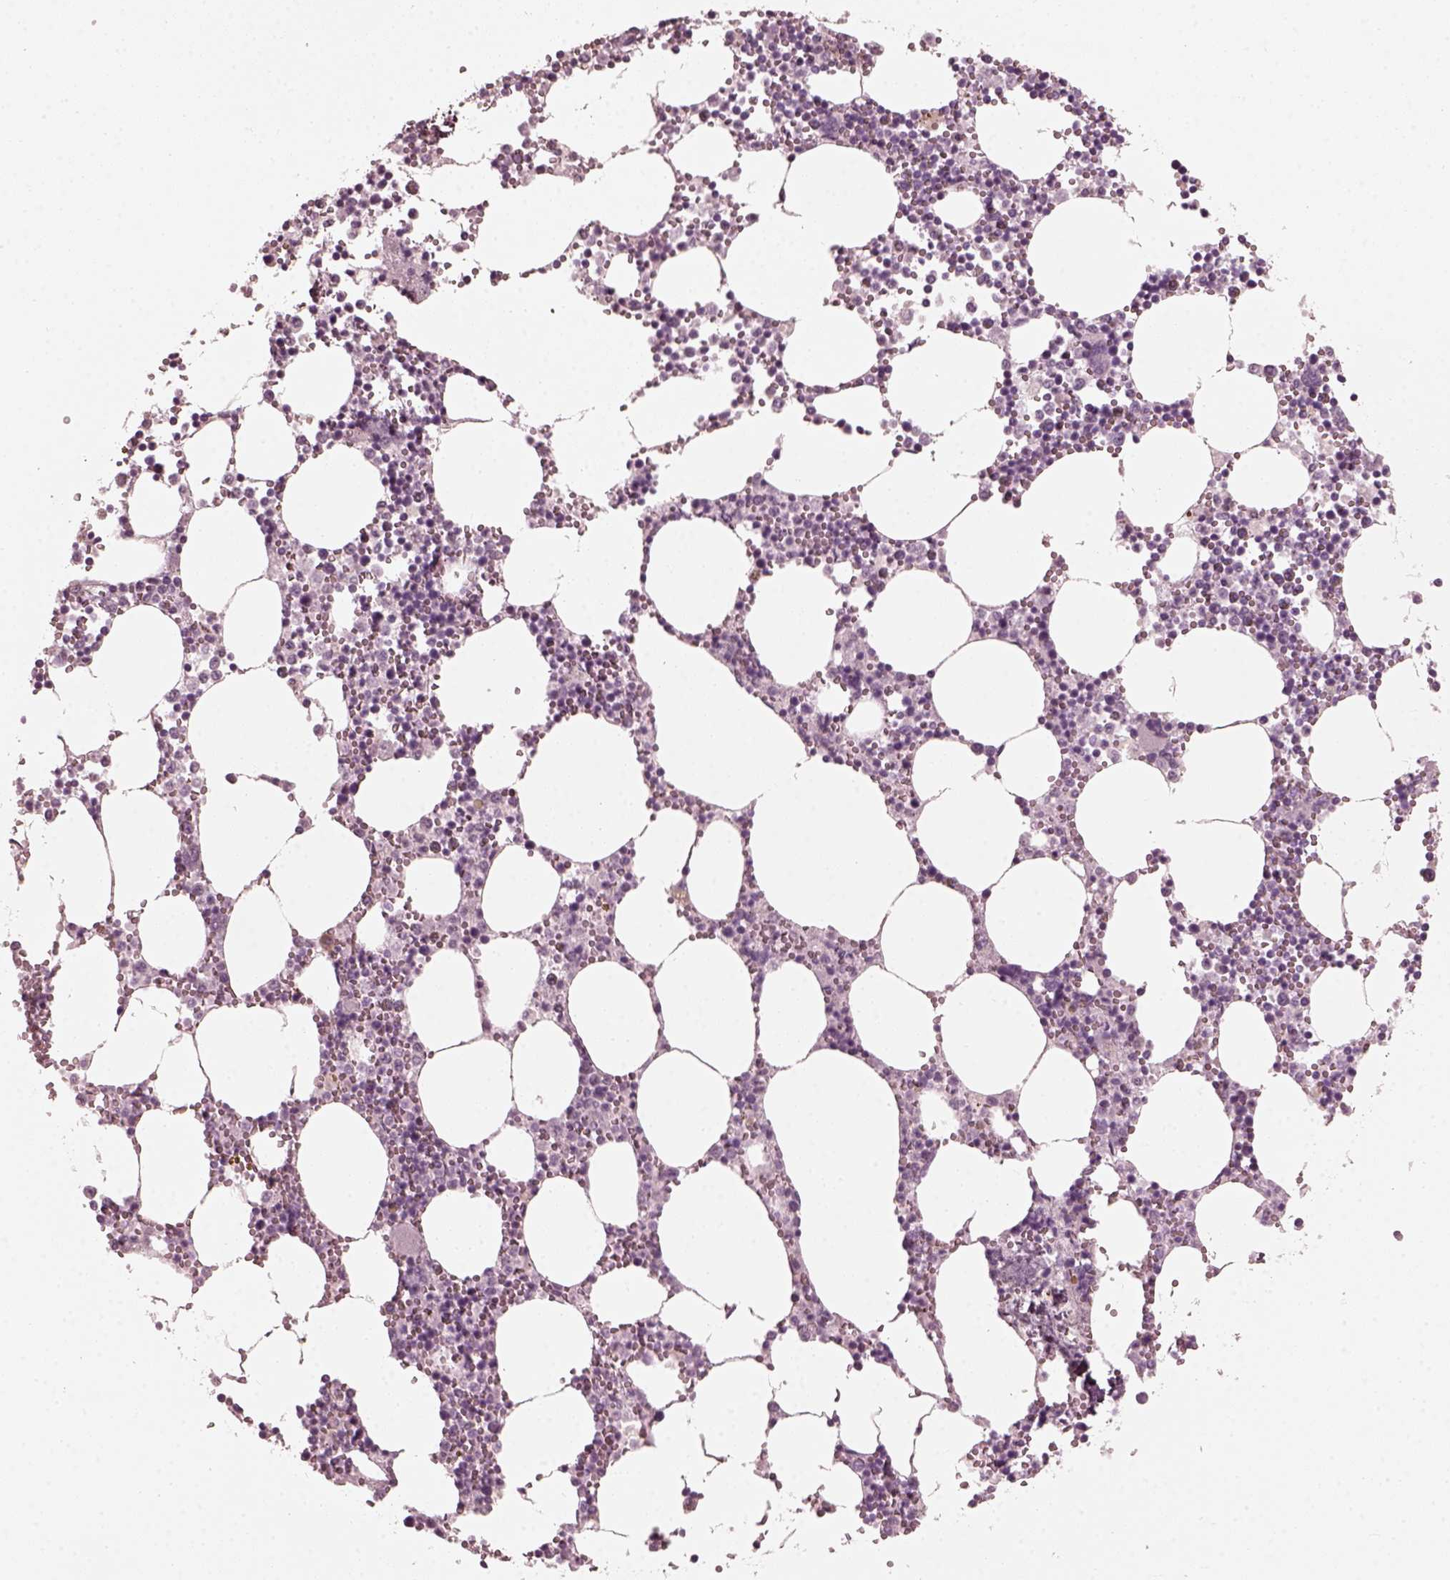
{"staining": {"intensity": "negative", "quantity": "none", "location": "none"}, "tissue": "bone marrow", "cell_type": "Hematopoietic cells", "image_type": "normal", "snomed": [{"axis": "morphology", "description": "Normal tissue, NOS"}, {"axis": "topography", "description": "Bone marrow"}], "caption": "Immunohistochemistry (IHC) of unremarkable bone marrow demonstrates no expression in hematopoietic cells. (IHC, brightfield microscopy, high magnification).", "gene": "SAXO2", "patient": {"sex": "male", "age": 54}}